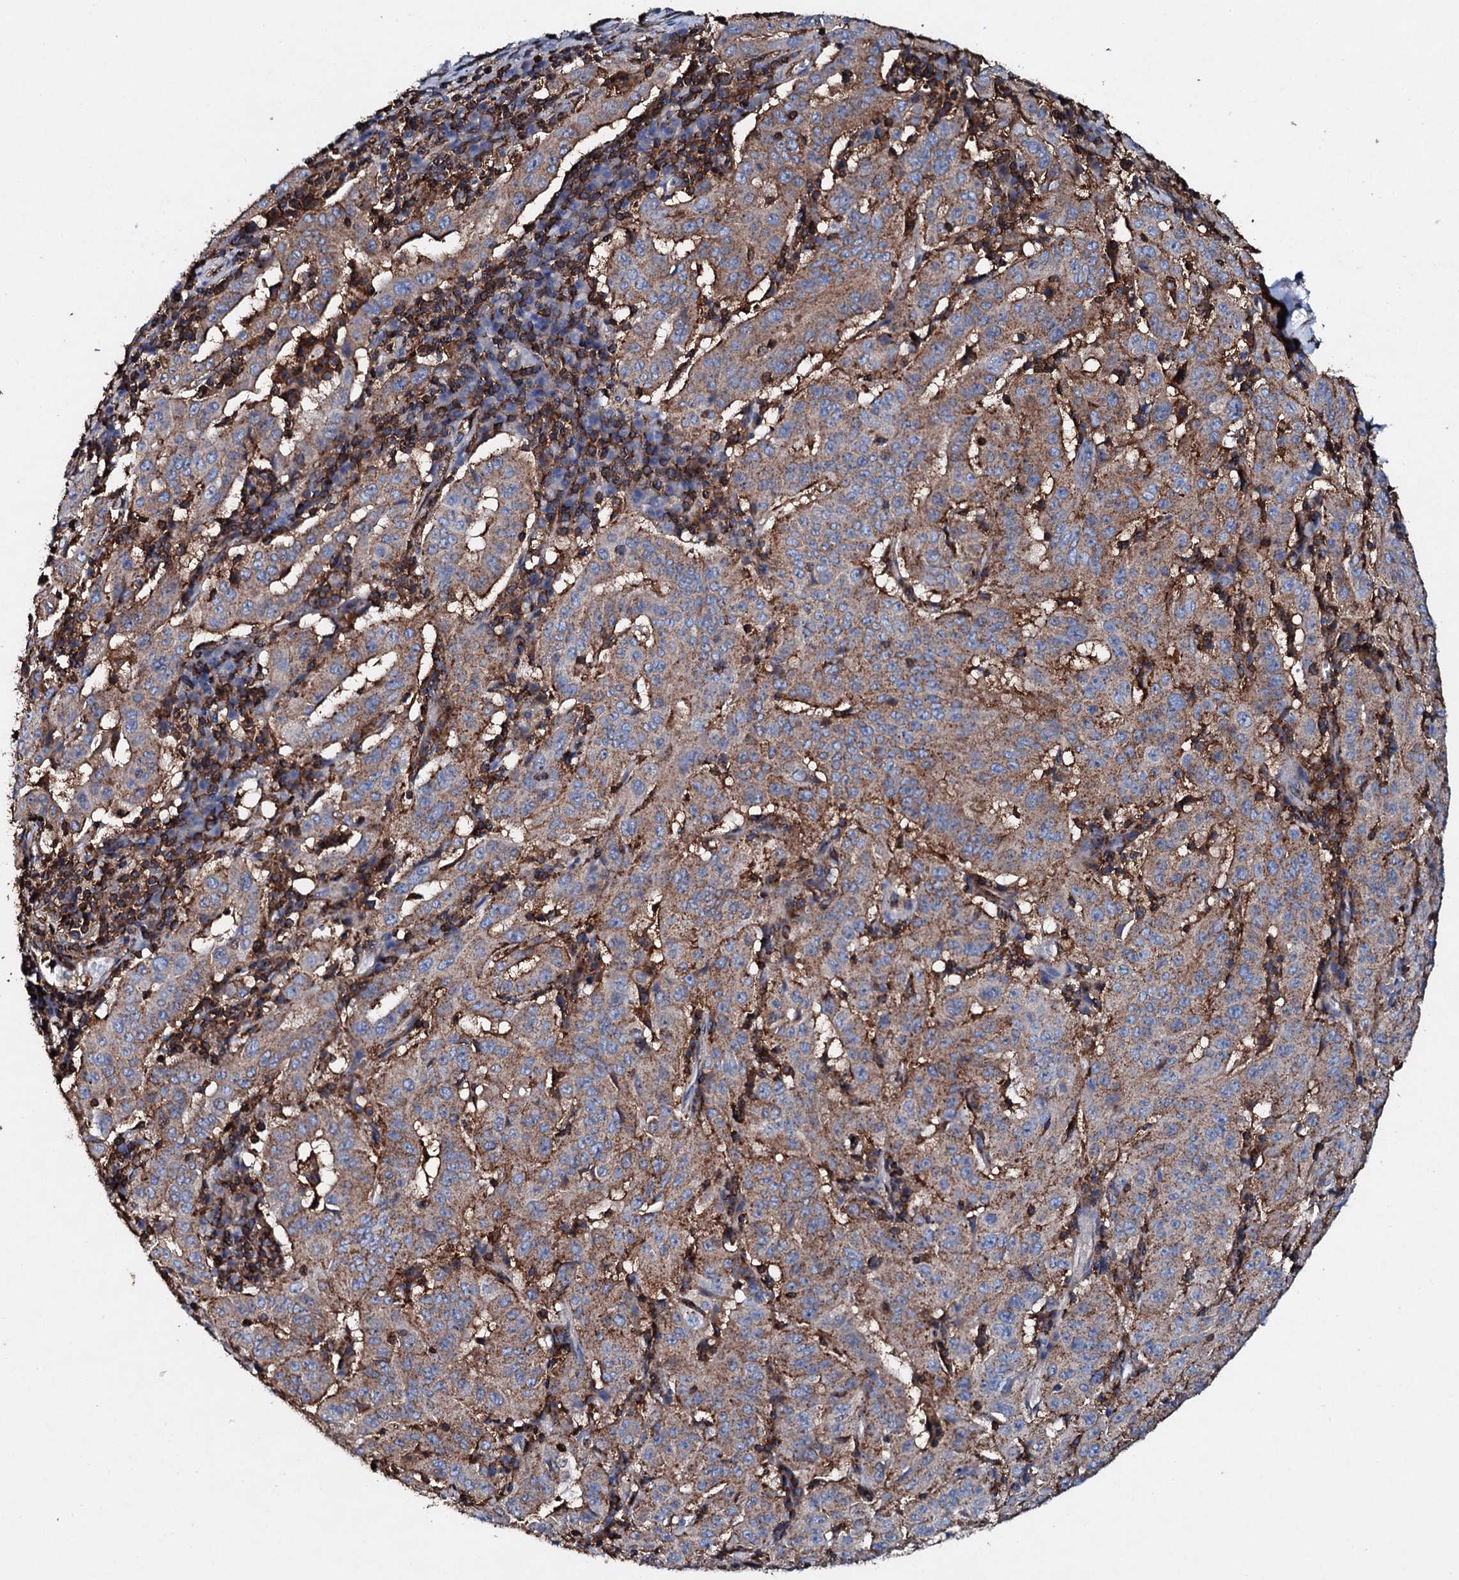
{"staining": {"intensity": "moderate", "quantity": ">75%", "location": "cytoplasmic/membranous"}, "tissue": "pancreatic cancer", "cell_type": "Tumor cells", "image_type": "cancer", "snomed": [{"axis": "morphology", "description": "Adenocarcinoma, NOS"}, {"axis": "topography", "description": "Pancreas"}], "caption": "Human pancreatic cancer (adenocarcinoma) stained with a brown dye shows moderate cytoplasmic/membranous positive staining in approximately >75% of tumor cells.", "gene": "MS4A4E", "patient": {"sex": "male", "age": 63}}